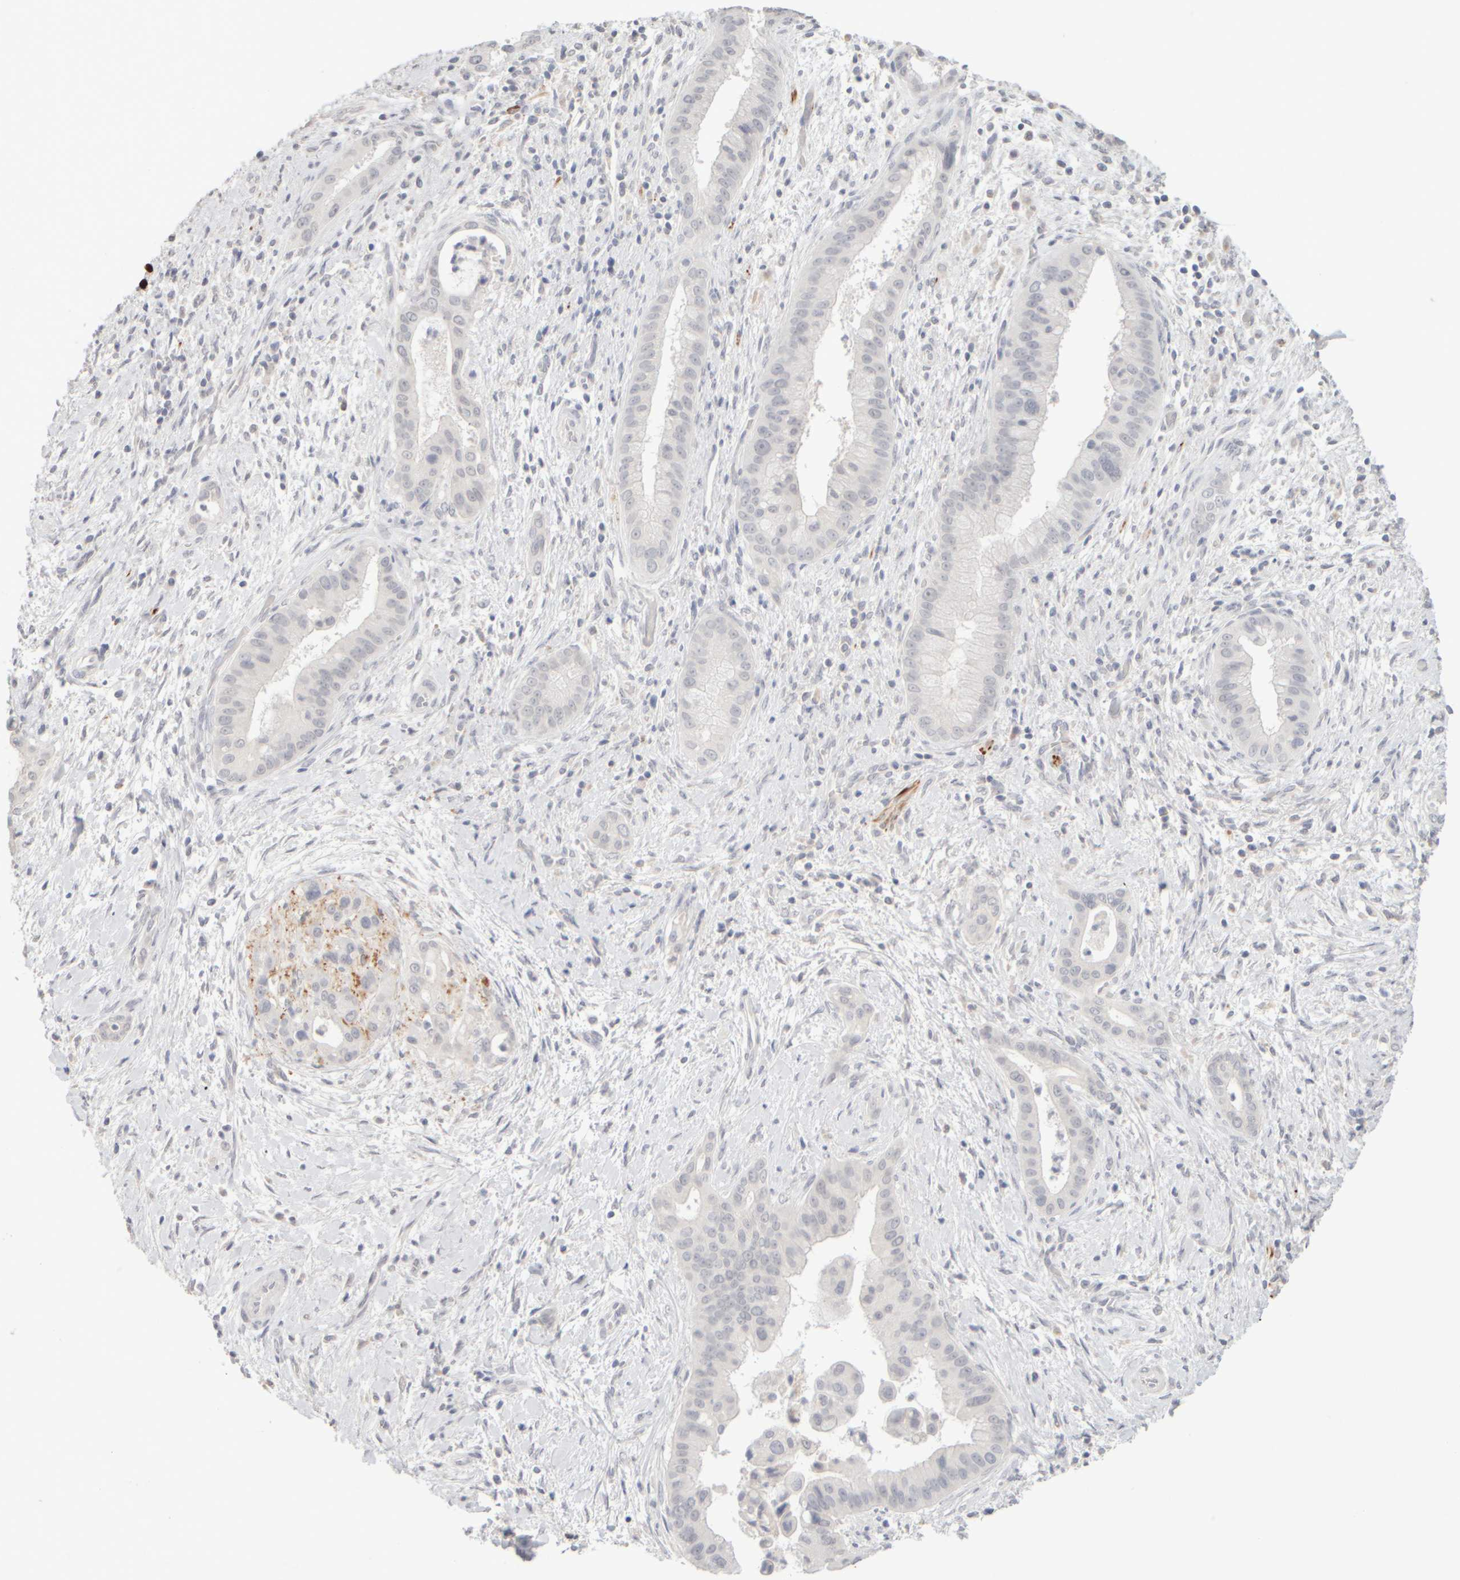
{"staining": {"intensity": "negative", "quantity": "none", "location": "none"}, "tissue": "liver cancer", "cell_type": "Tumor cells", "image_type": "cancer", "snomed": [{"axis": "morphology", "description": "Cholangiocarcinoma"}, {"axis": "topography", "description": "Liver"}], "caption": "High power microscopy histopathology image of an IHC image of cholangiocarcinoma (liver), revealing no significant expression in tumor cells. (DAB (3,3'-diaminobenzidine) immunohistochemistry (IHC) with hematoxylin counter stain).", "gene": "ZNF112", "patient": {"sex": "female", "age": 54}}